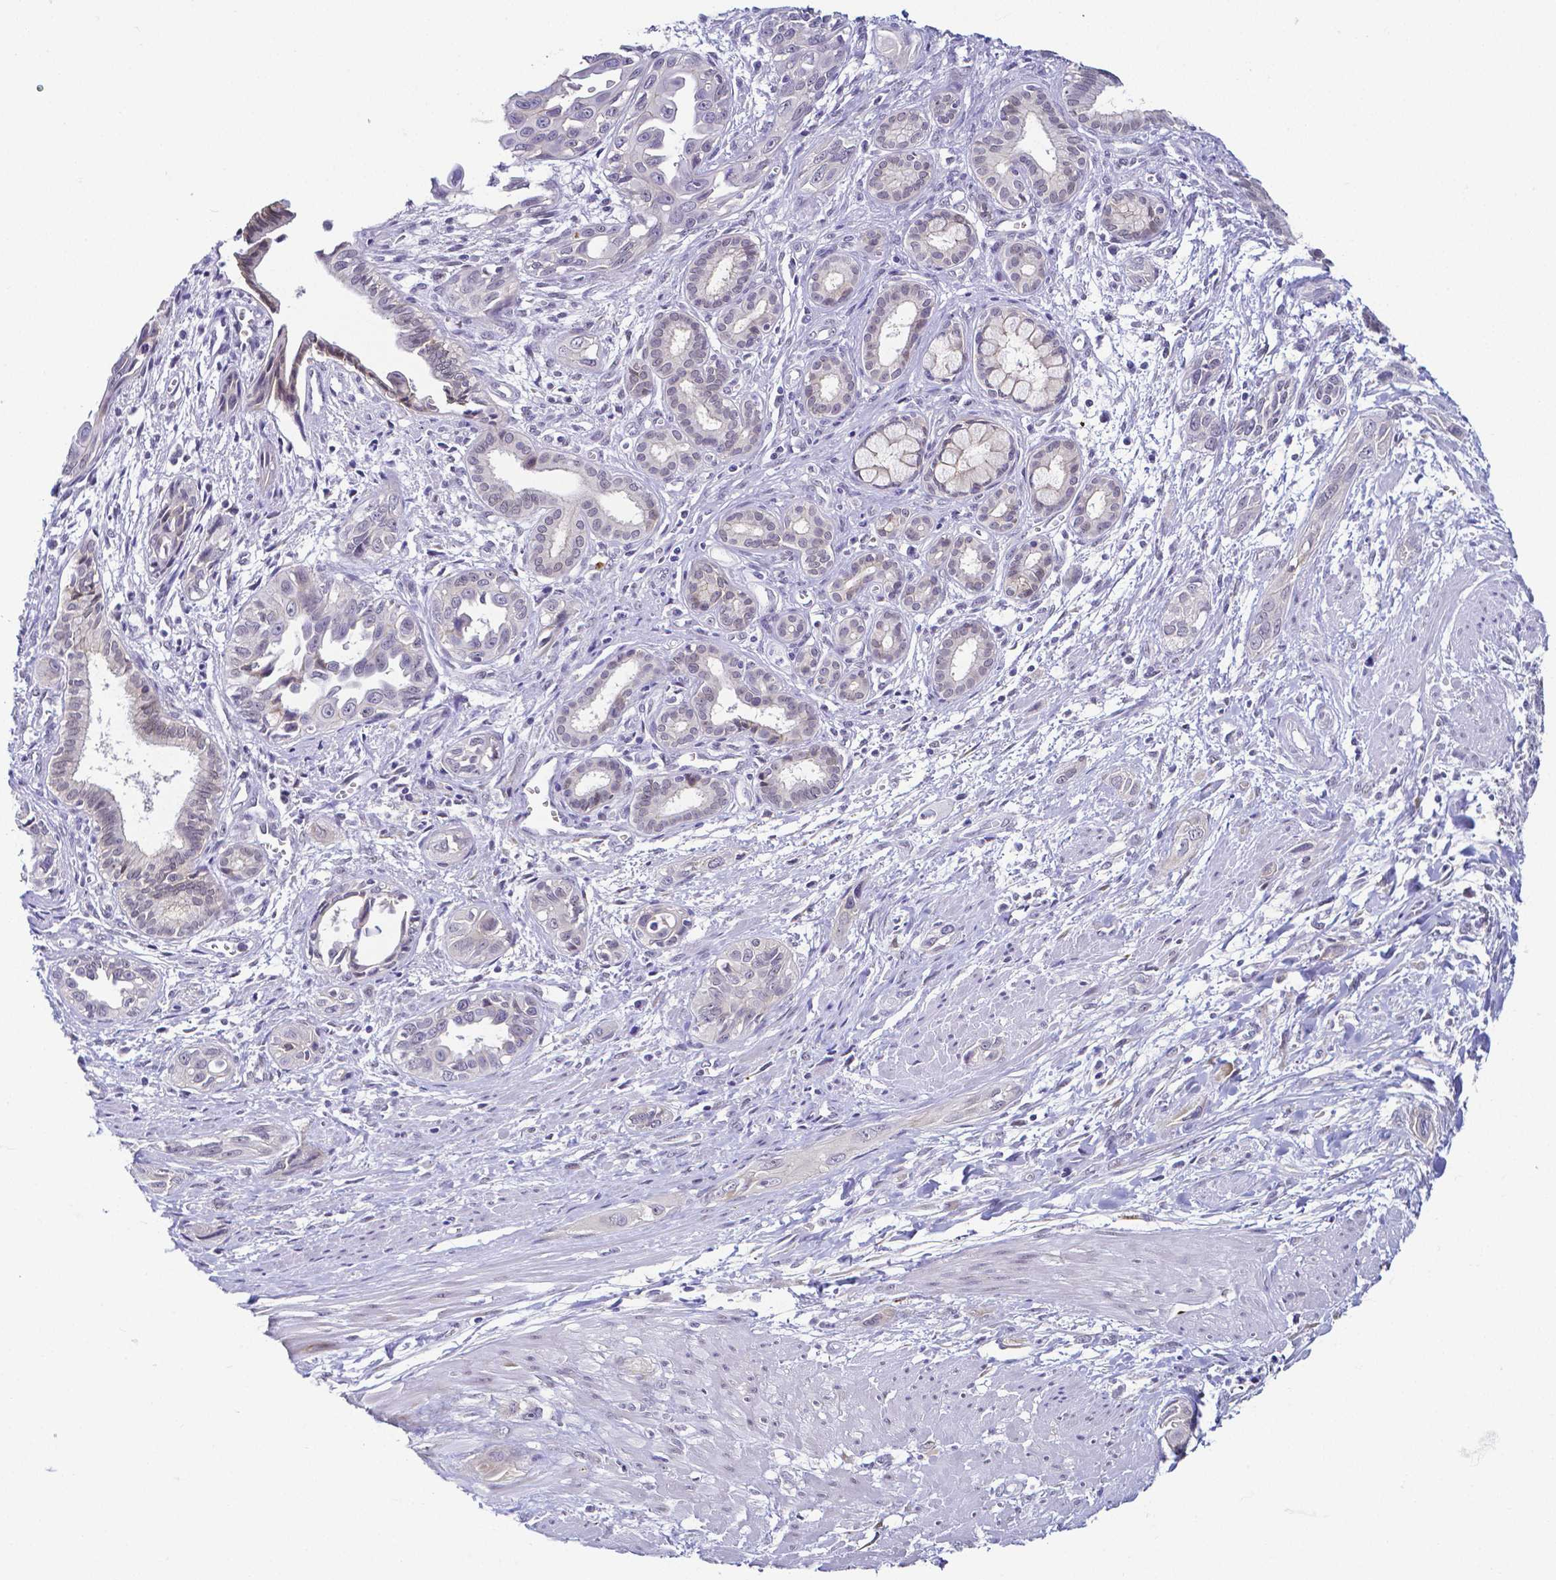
{"staining": {"intensity": "negative", "quantity": "none", "location": "none"}, "tissue": "pancreatic cancer", "cell_type": "Tumor cells", "image_type": "cancer", "snomed": [{"axis": "morphology", "description": "Adenocarcinoma, NOS"}, {"axis": "topography", "description": "Pancreas"}], "caption": "An immunohistochemistry (IHC) image of adenocarcinoma (pancreatic) is shown. There is no staining in tumor cells of adenocarcinoma (pancreatic).", "gene": "FAM83G", "patient": {"sex": "female", "age": 55}}